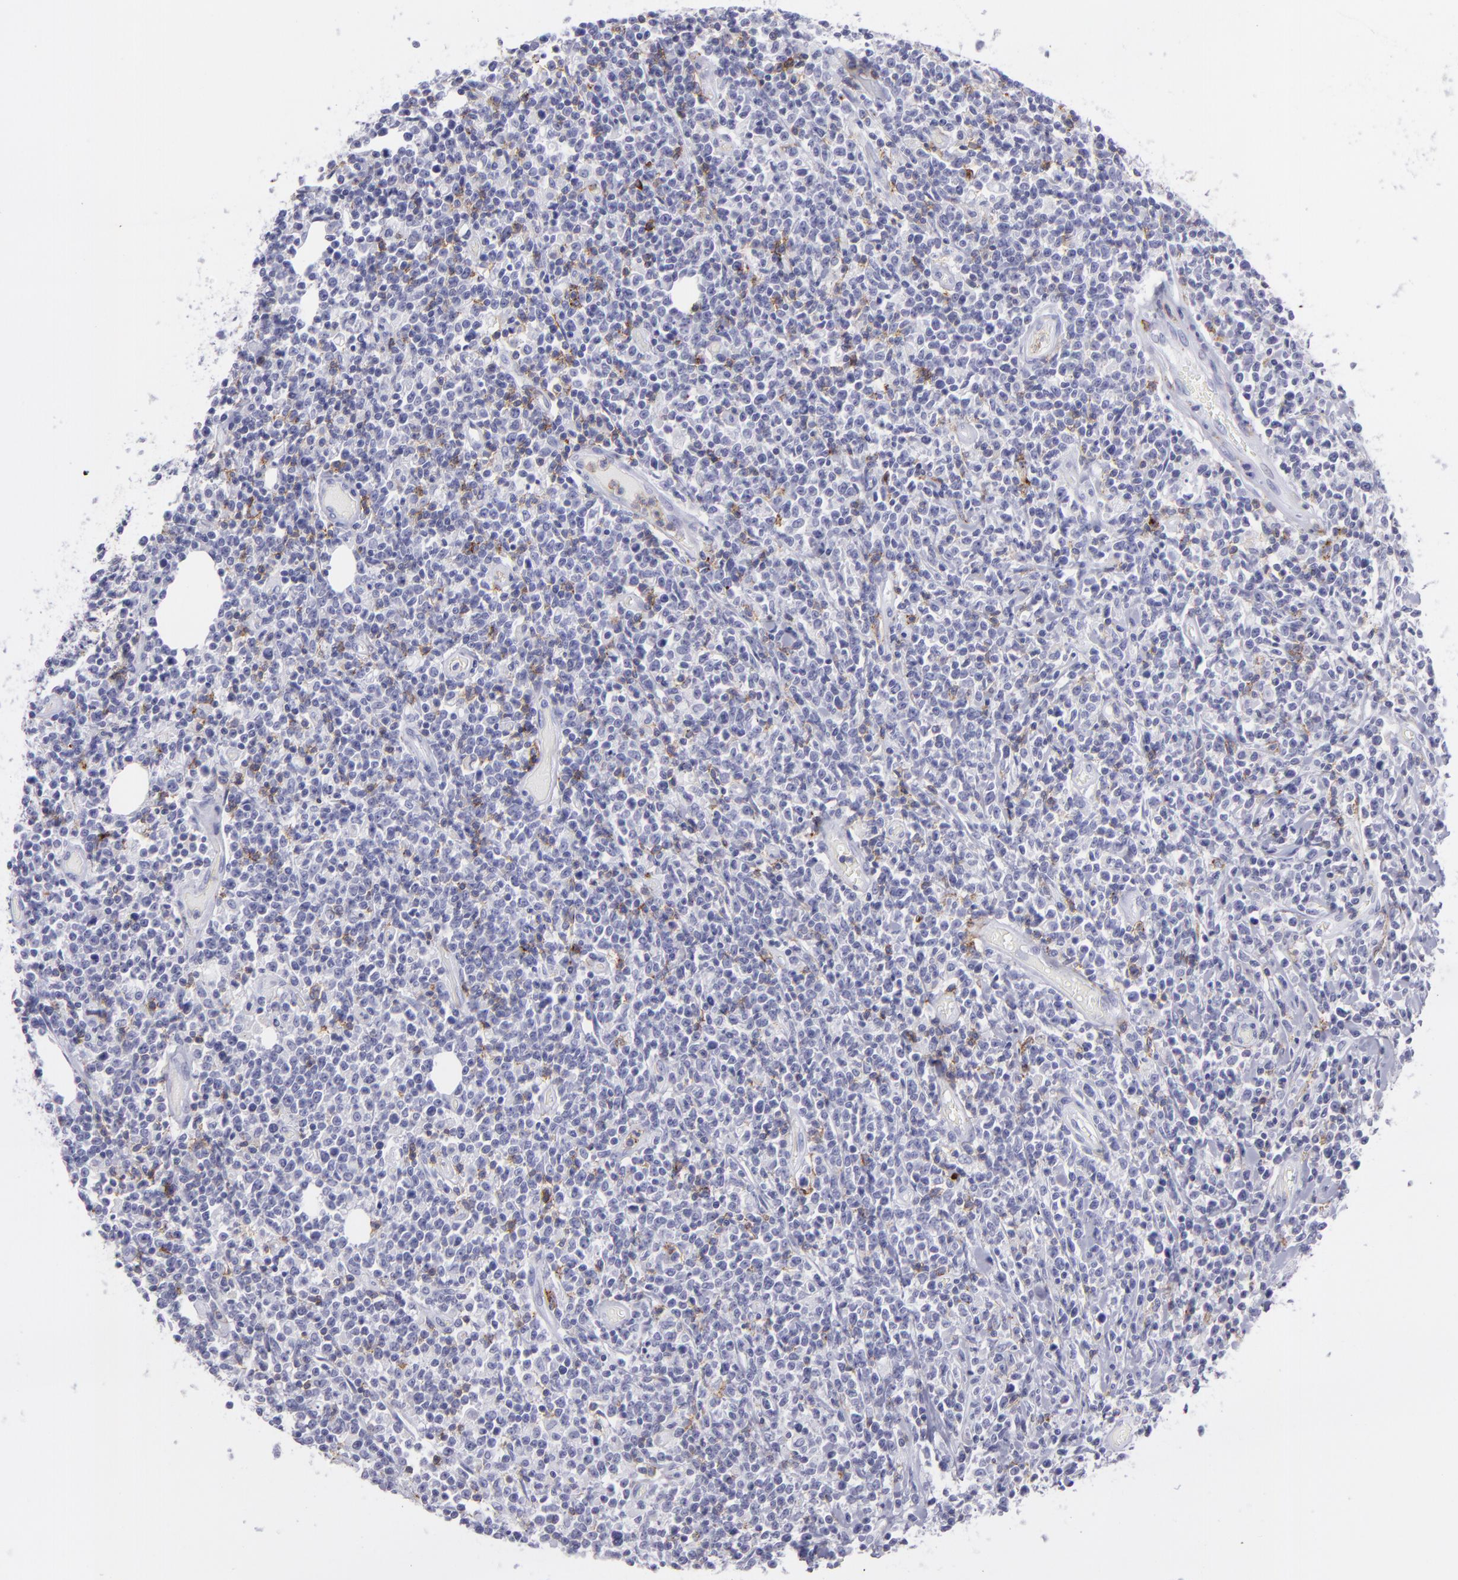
{"staining": {"intensity": "weak", "quantity": "<25%", "location": "cytoplasmic/membranous"}, "tissue": "lymphoma", "cell_type": "Tumor cells", "image_type": "cancer", "snomed": [{"axis": "morphology", "description": "Malignant lymphoma, non-Hodgkin's type, High grade"}, {"axis": "topography", "description": "Colon"}], "caption": "Tumor cells show no significant positivity in high-grade malignant lymphoma, non-Hodgkin's type. Nuclei are stained in blue.", "gene": "SELPLG", "patient": {"sex": "male", "age": 82}}